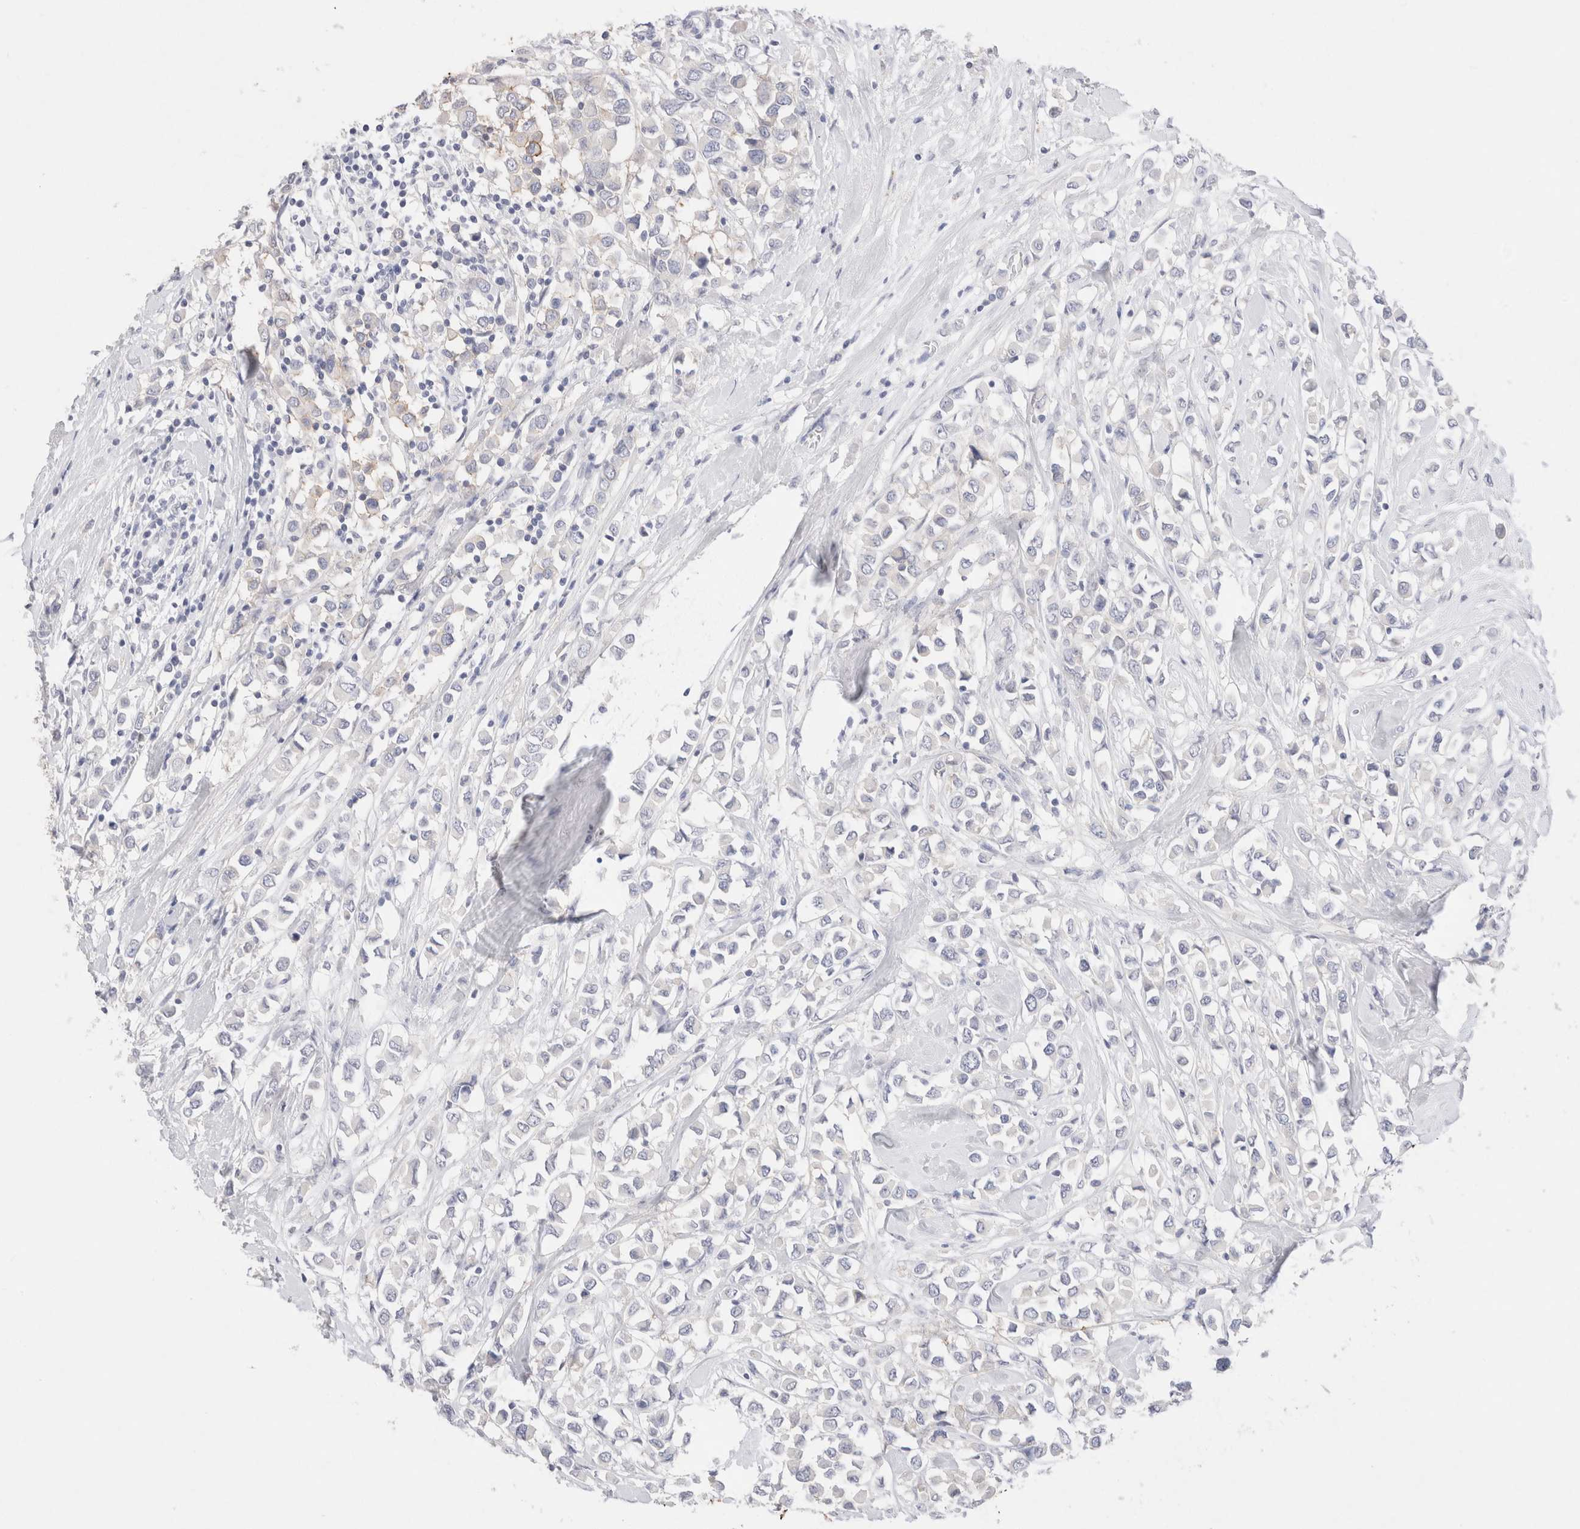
{"staining": {"intensity": "negative", "quantity": "none", "location": "none"}, "tissue": "breast cancer", "cell_type": "Tumor cells", "image_type": "cancer", "snomed": [{"axis": "morphology", "description": "Duct carcinoma"}, {"axis": "topography", "description": "Breast"}], "caption": "Tumor cells show no significant protein expression in breast cancer (invasive ductal carcinoma).", "gene": "EPCAM", "patient": {"sex": "female", "age": 61}}